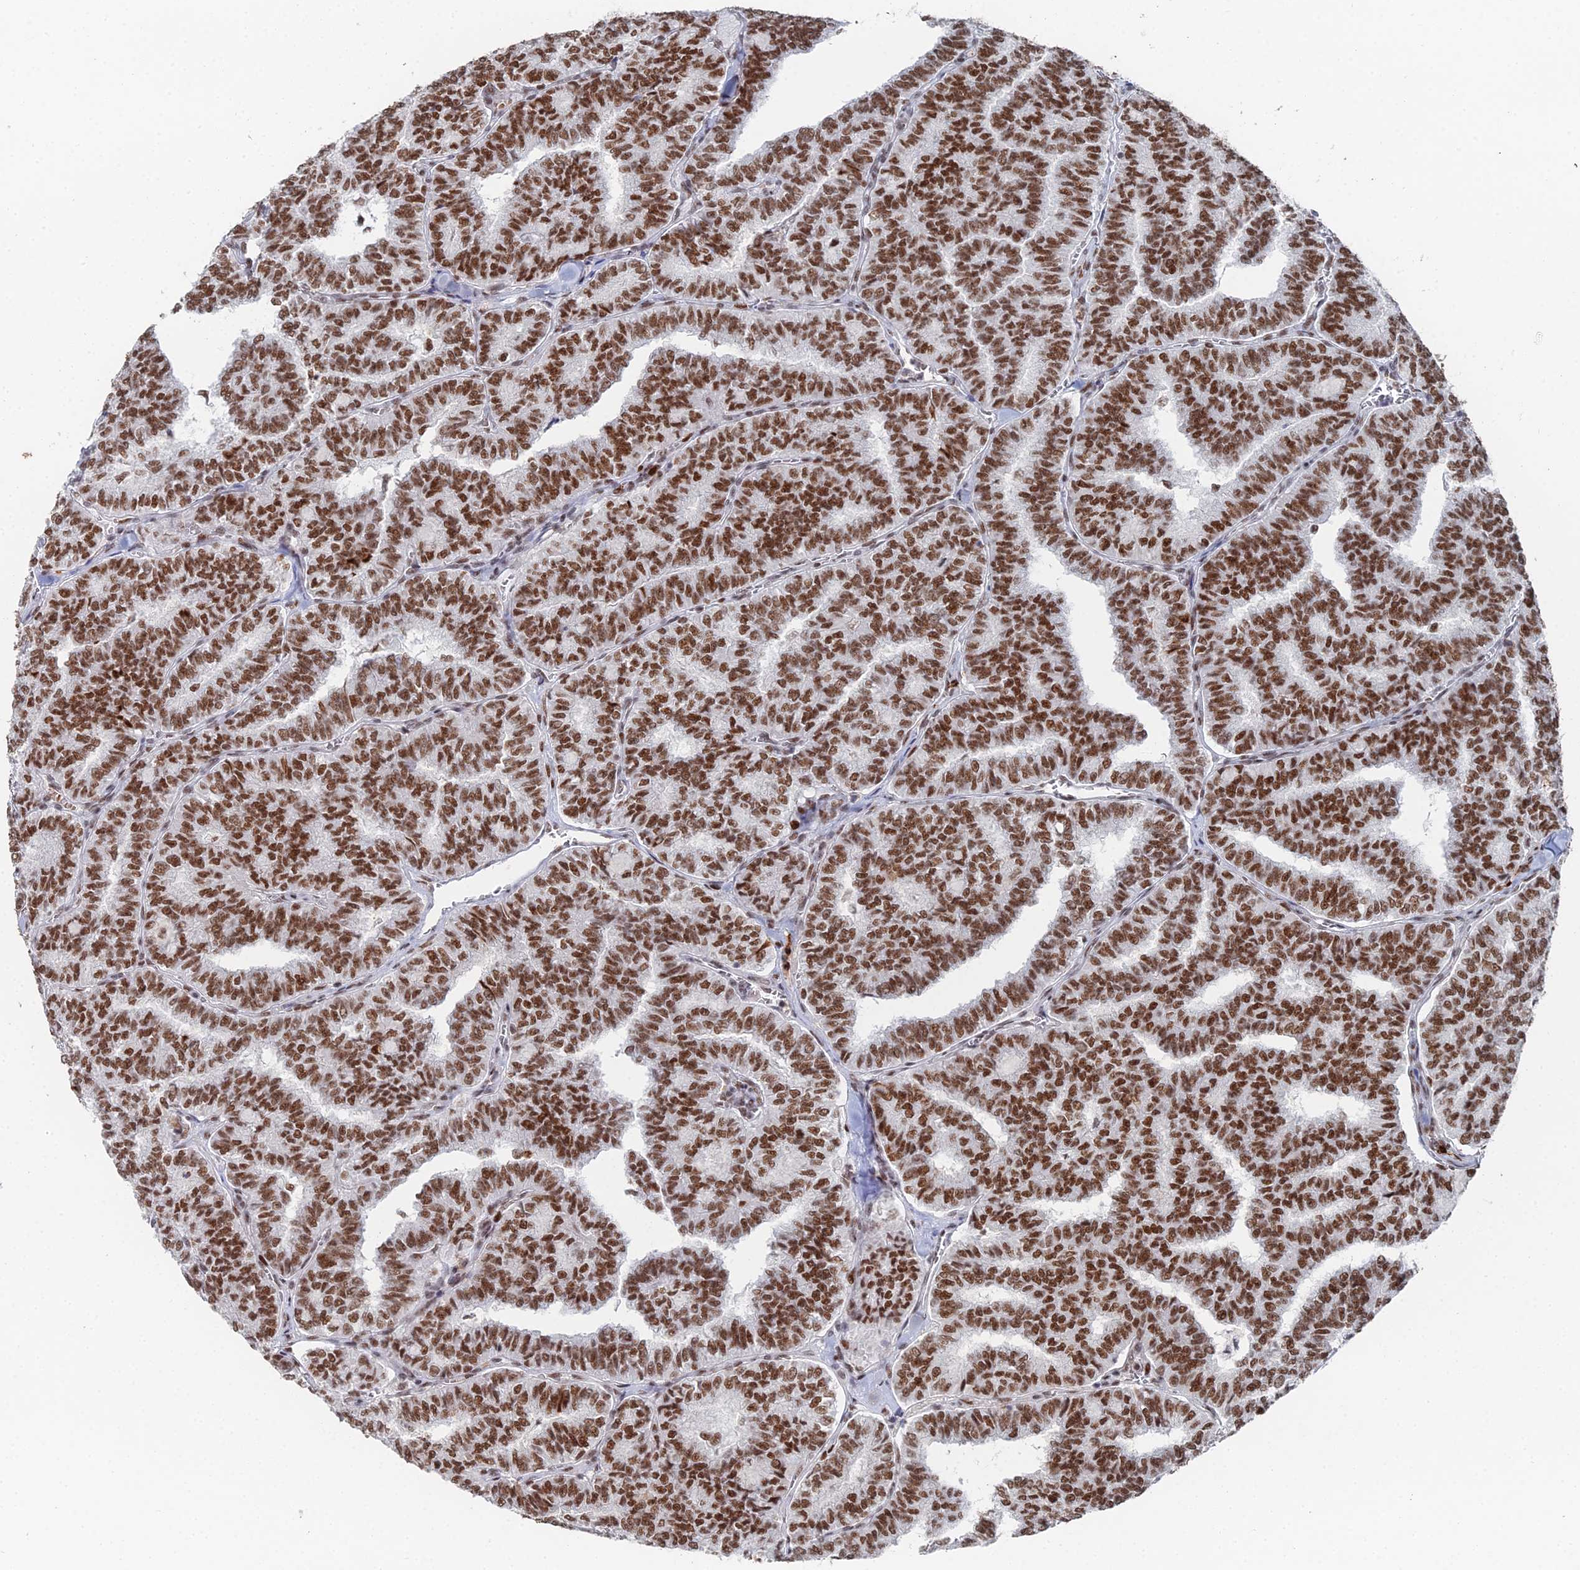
{"staining": {"intensity": "strong", "quantity": ">75%", "location": "nuclear"}, "tissue": "thyroid cancer", "cell_type": "Tumor cells", "image_type": "cancer", "snomed": [{"axis": "morphology", "description": "Papillary adenocarcinoma, NOS"}, {"axis": "topography", "description": "Thyroid gland"}], "caption": "Strong nuclear protein positivity is present in approximately >75% of tumor cells in thyroid cancer (papillary adenocarcinoma). Using DAB (brown) and hematoxylin (blue) stains, captured at high magnification using brightfield microscopy.", "gene": "GSC2", "patient": {"sex": "female", "age": 35}}